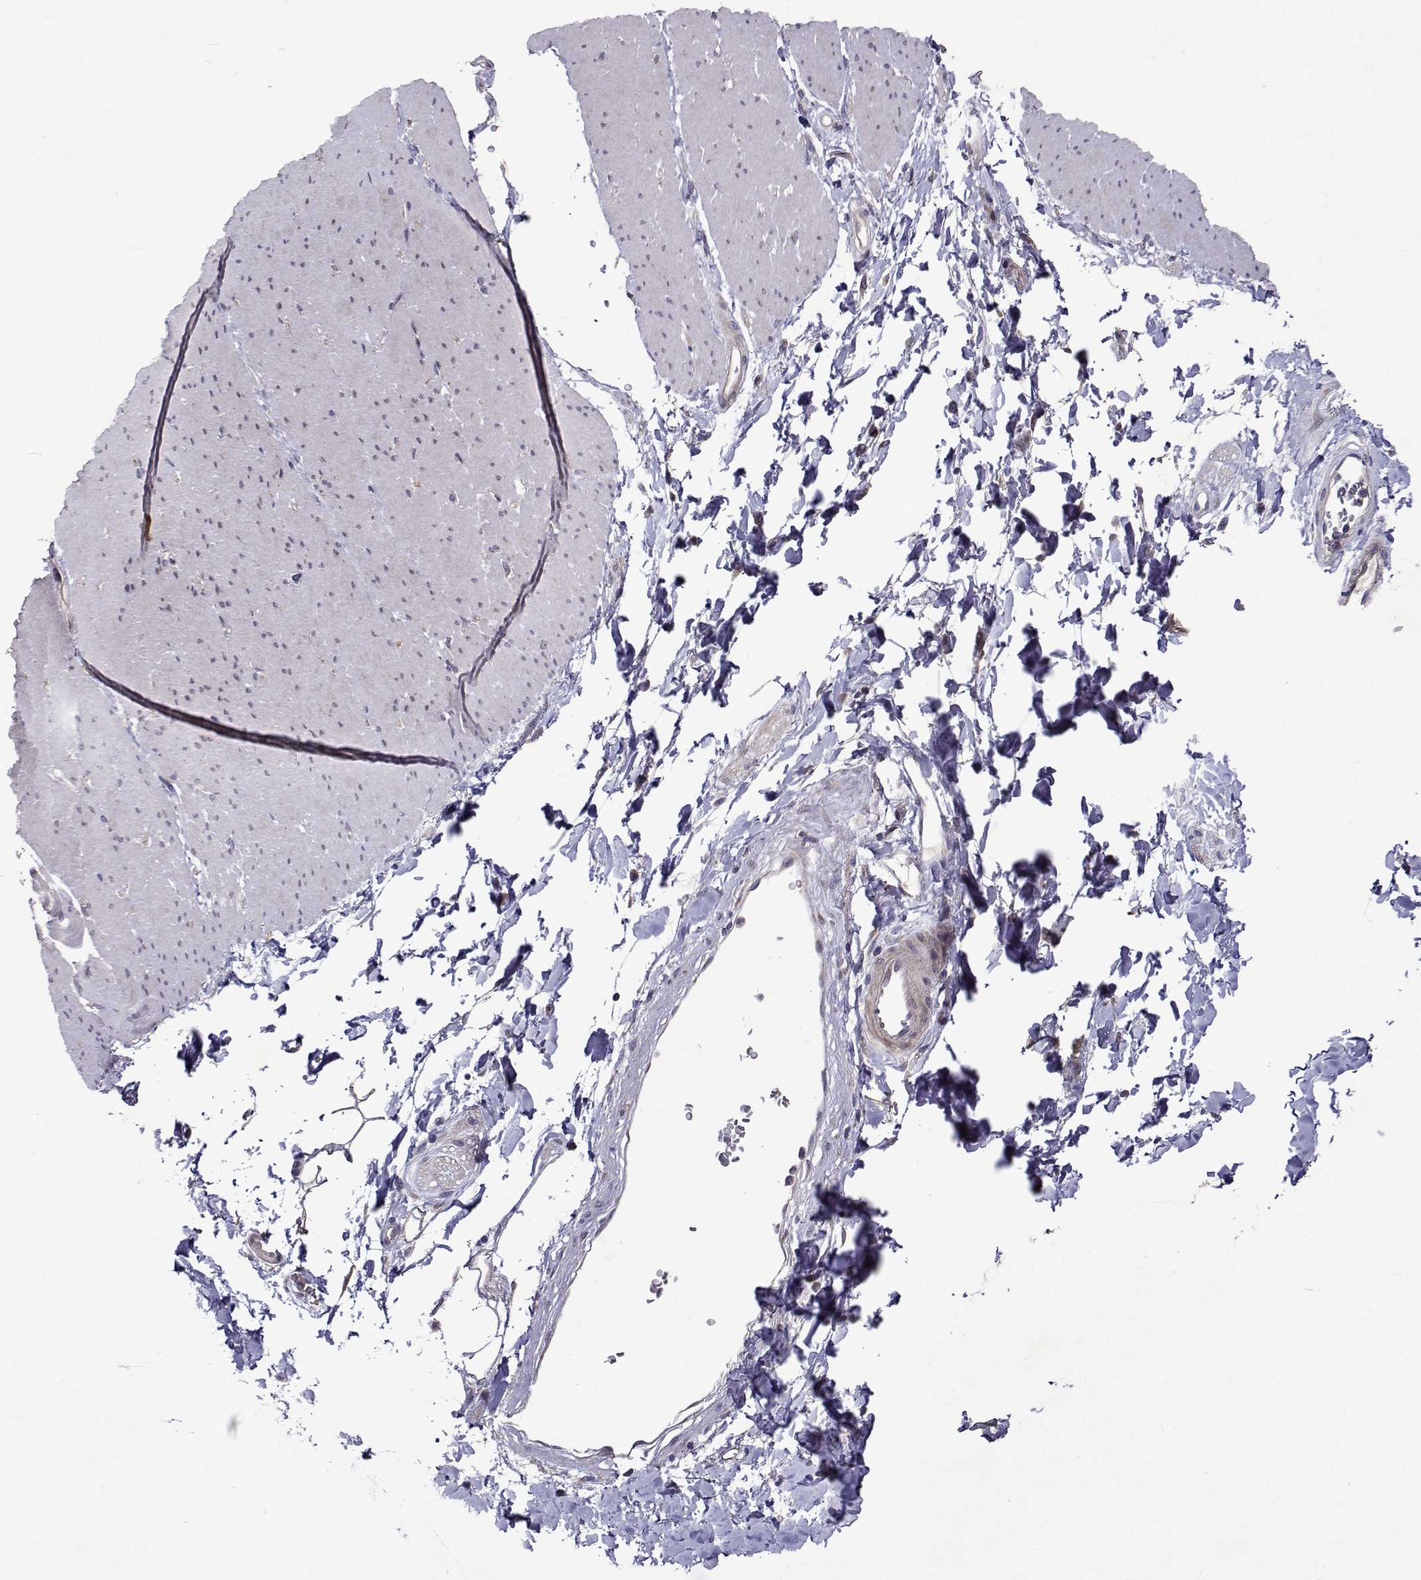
{"staining": {"intensity": "weak", "quantity": "<25%", "location": "cytoplasmic/membranous"}, "tissue": "smooth muscle", "cell_type": "Smooth muscle cells", "image_type": "normal", "snomed": [{"axis": "morphology", "description": "Normal tissue, NOS"}, {"axis": "topography", "description": "Smooth muscle"}, {"axis": "topography", "description": "Rectum"}], "caption": "Immunohistochemistry histopathology image of unremarkable human smooth muscle stained for a protein (brown), which exhibits no expression in smooth muscle cells. Nuclei are stained in blue.", "gene": "TARBP2", "patient": {"sex": "male", "age": 53}}